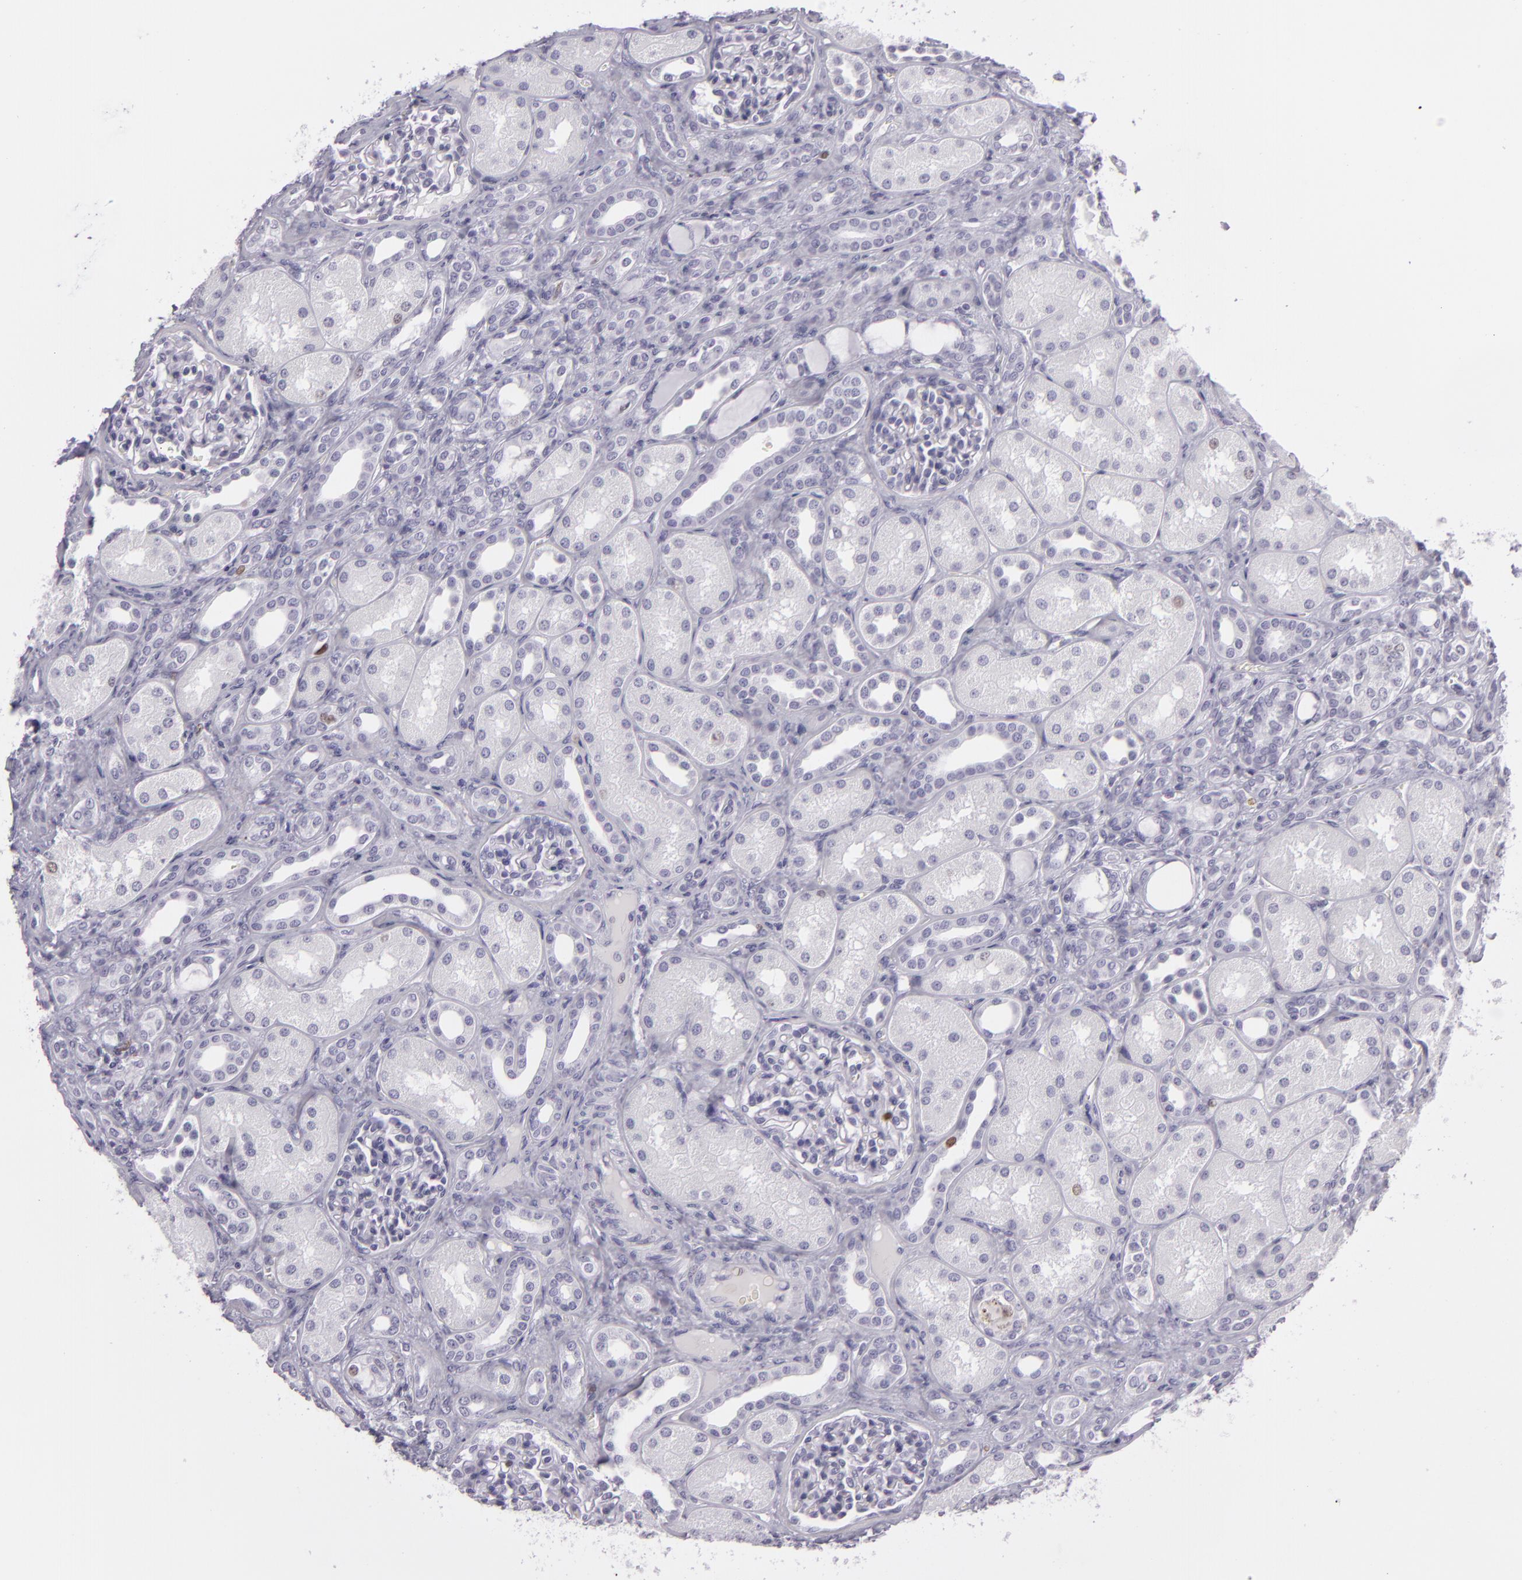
{"staining": {"intensity": "negative", "quantity": "none", "location": "none"}, "tissue": "kidney", "cell_type": "Cells in glomeruli", "image_type": "normal", "snomed": [{"axis": "morphology", "description": "Normal tissue, NOS"}, {"axis": "topography", "description": "Kidney"}], "caption": "A photomicrograph of kidney stained for a protein exhibits no brown staining in cells in glomeruli.", "gene": "MCM3", "patient": {"sex": "male", "age": 7}}